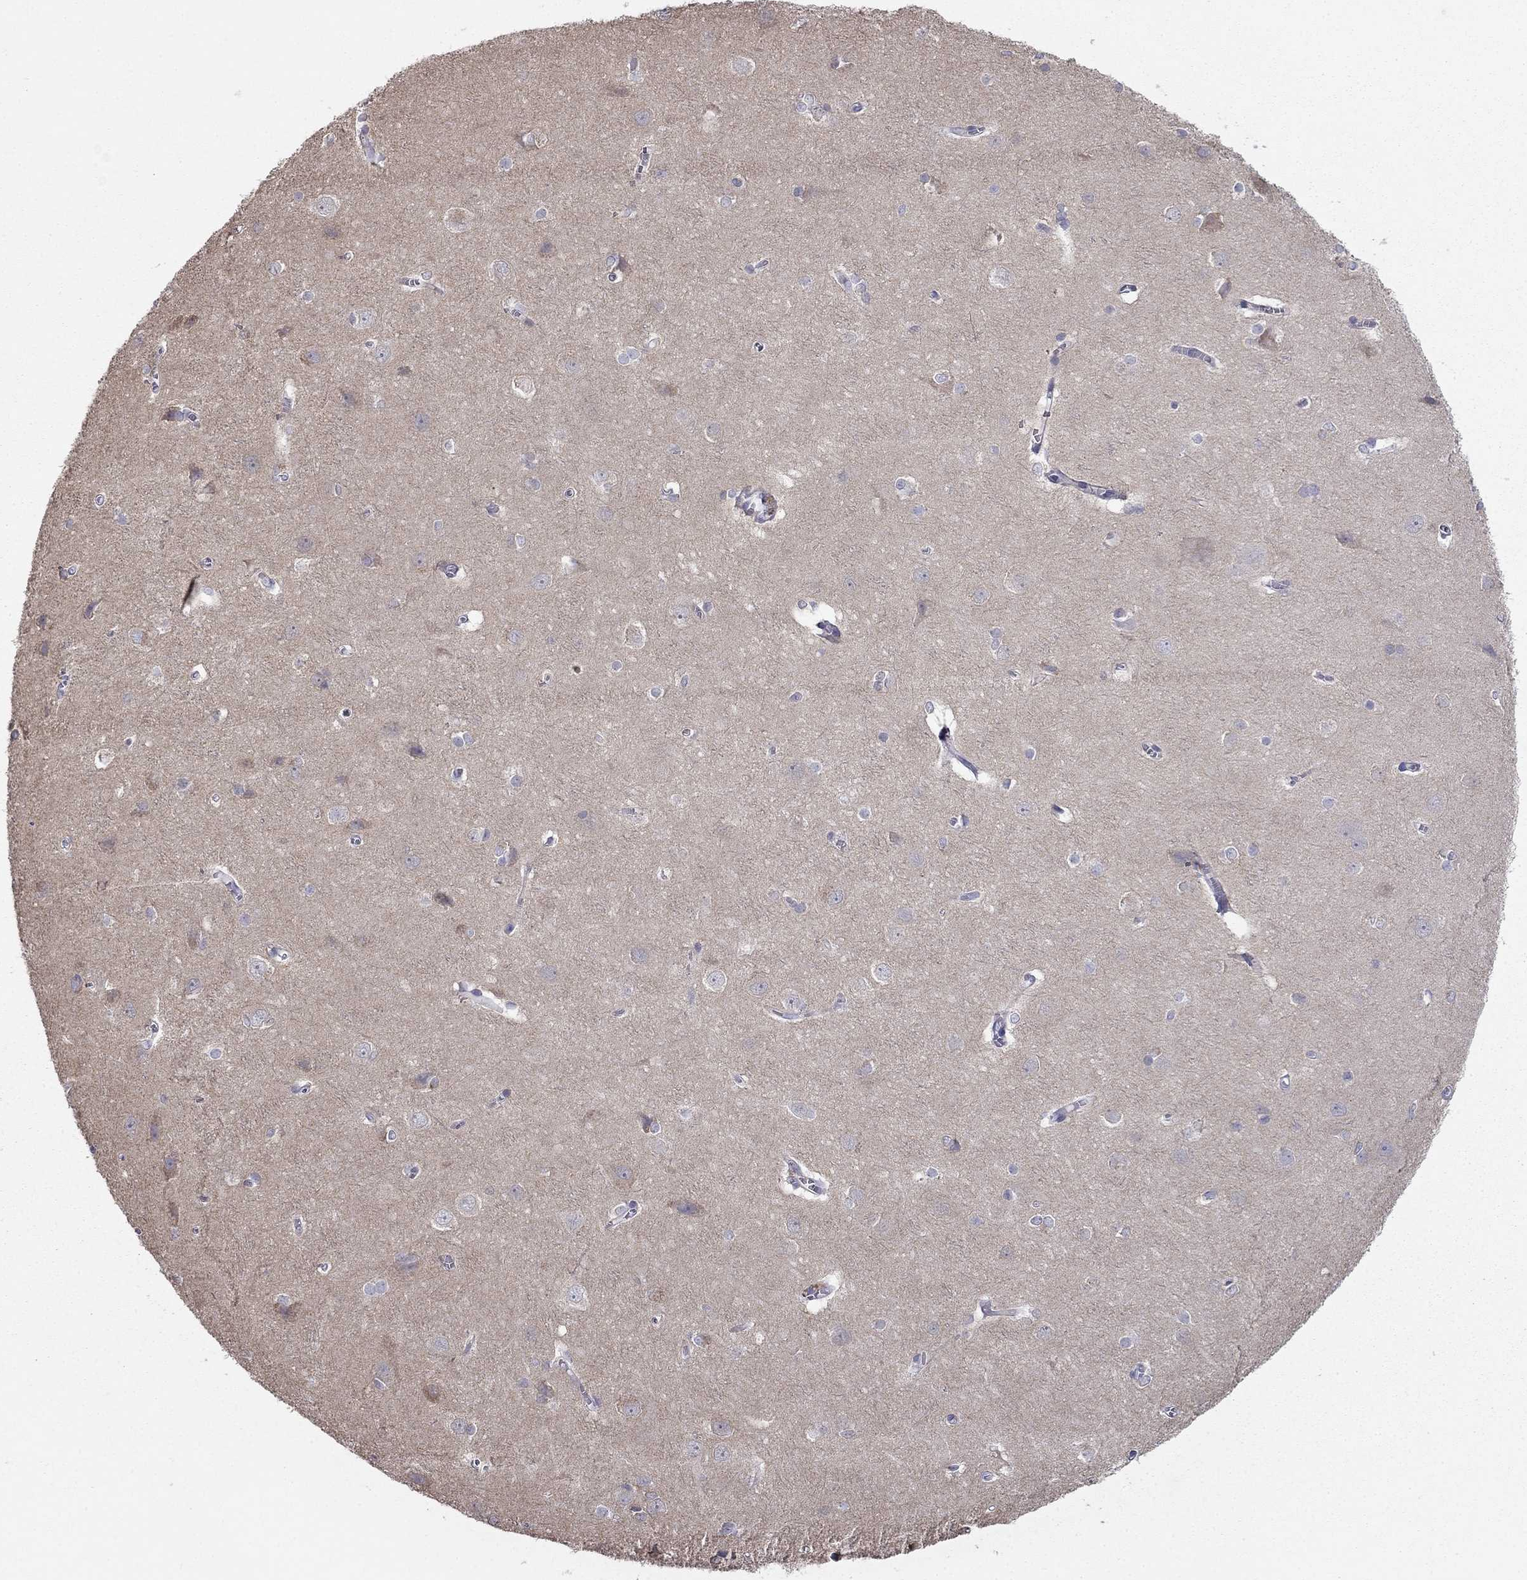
{"staining": {"intensity": "negative", "quantity": "none", "location": "none"}, "tissue": "cerebral cortex", "cell_type": "Endothelial cells", "image_type": "normal", "snomed": [{"axis": "morphology", "description": "Normal tissue, NOS"}, {"axis": "topography", "description": "Cerebral cortex"}], "caption": "Immunohistochemistry photomicrograph of unremarkable human cerebral cortex stained for a protein (brown), which exhibits no staining in endothelial cells.", "gene": "LONRF2", "patient": {"sex": "male", "age": 37}}